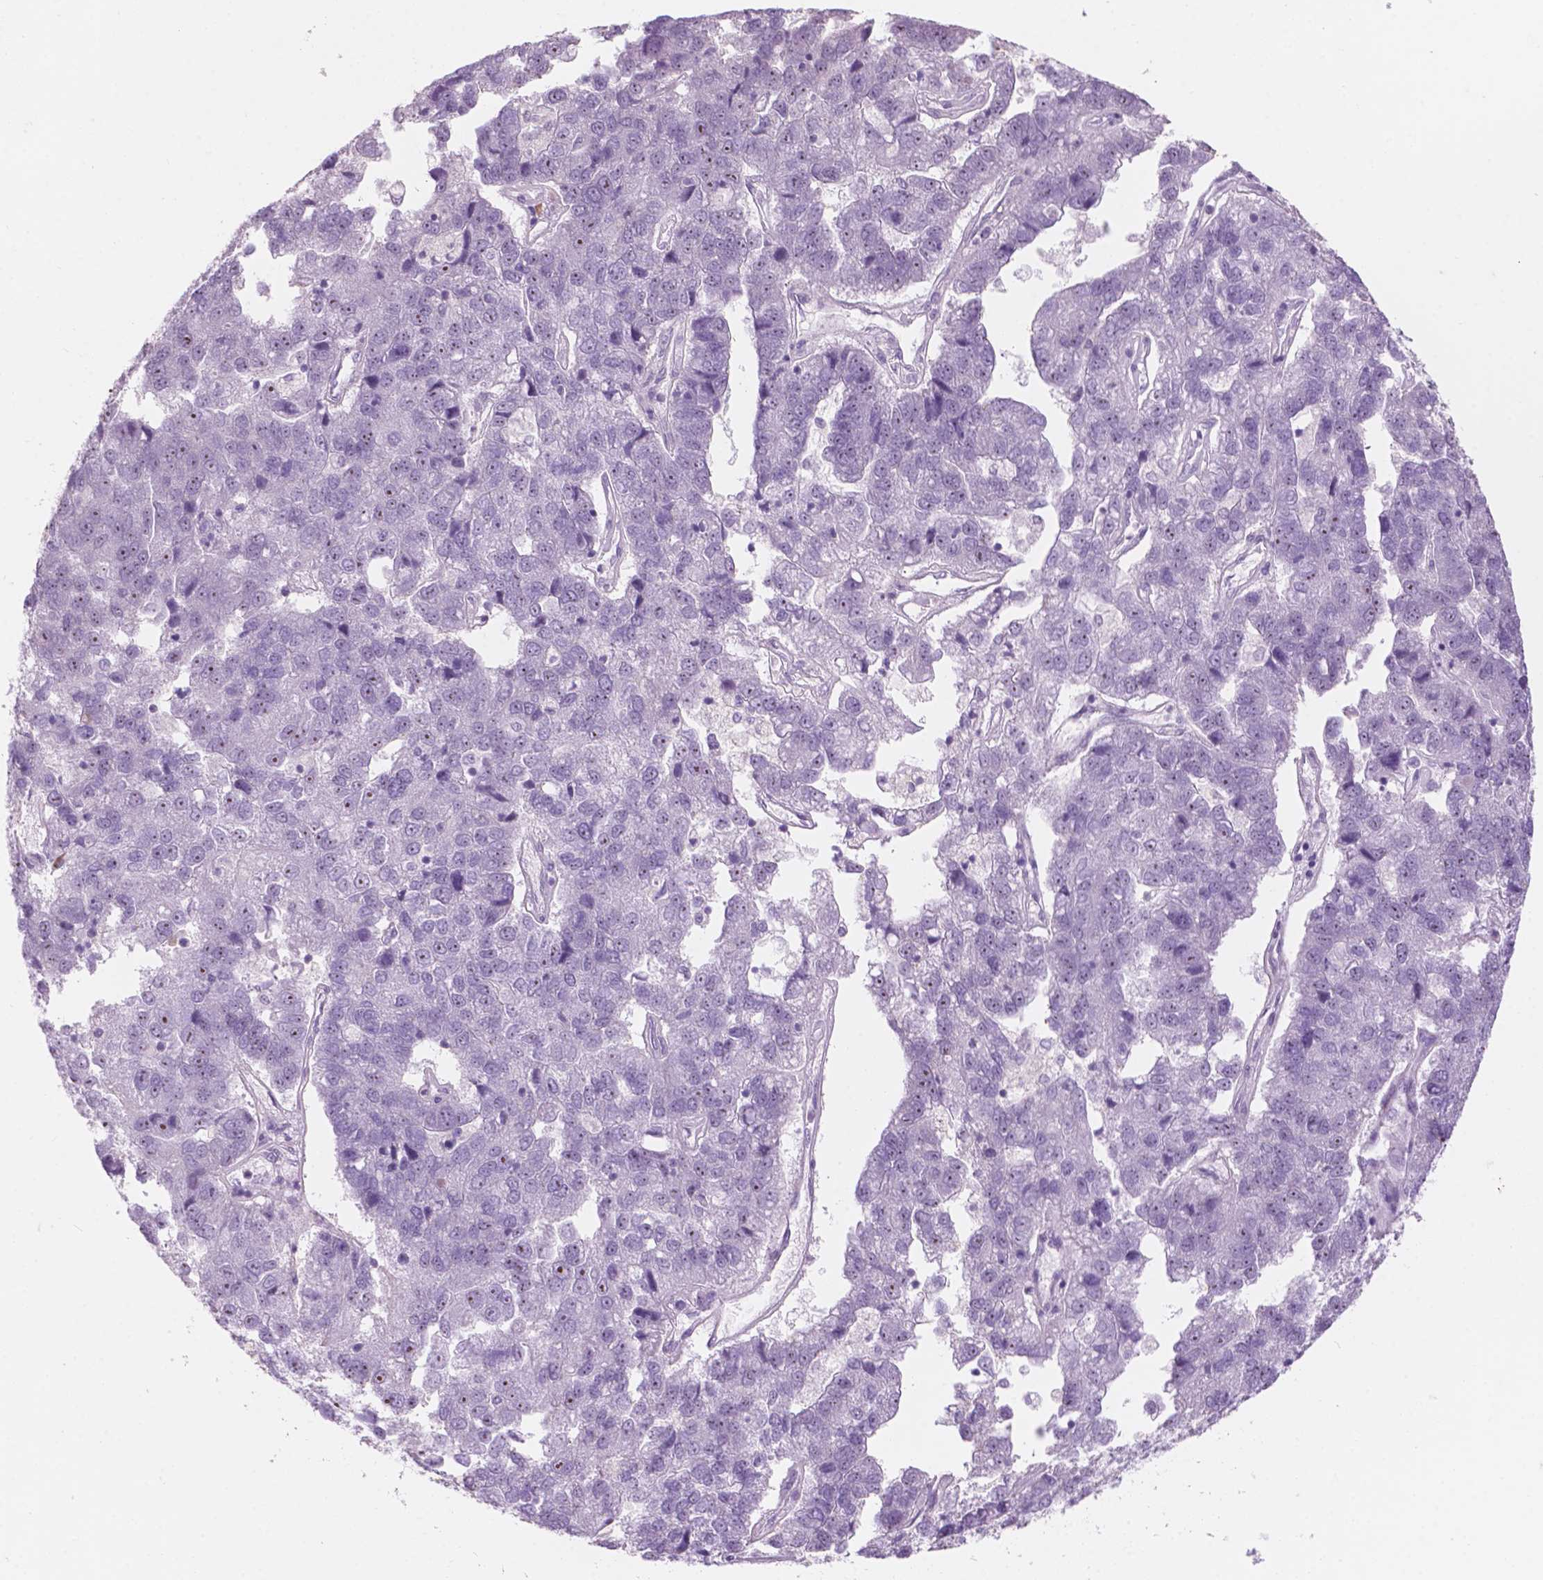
{"staining": {"intensity": "weak", "quantity": "<25%", "location": "nuclear"}, "tissue": "pancreatic cancer", "cell_type": "Tumor cells", "image_type": "cancer", "snomed": [{"axis": "morphology", "description": "Adenocarcinoma, NOS"}, {"axis": "topography", "description": "Pancreas"}], "caption": "This image is of adenocarcinoma (pancreatic) stained with immunohistochemistry to label a protein in brown with the nuclei are counter-stained blue. There is no staining in tumor cells.", "gene": "ZNF853", "patient": {"sex": "female", "age": 61}}